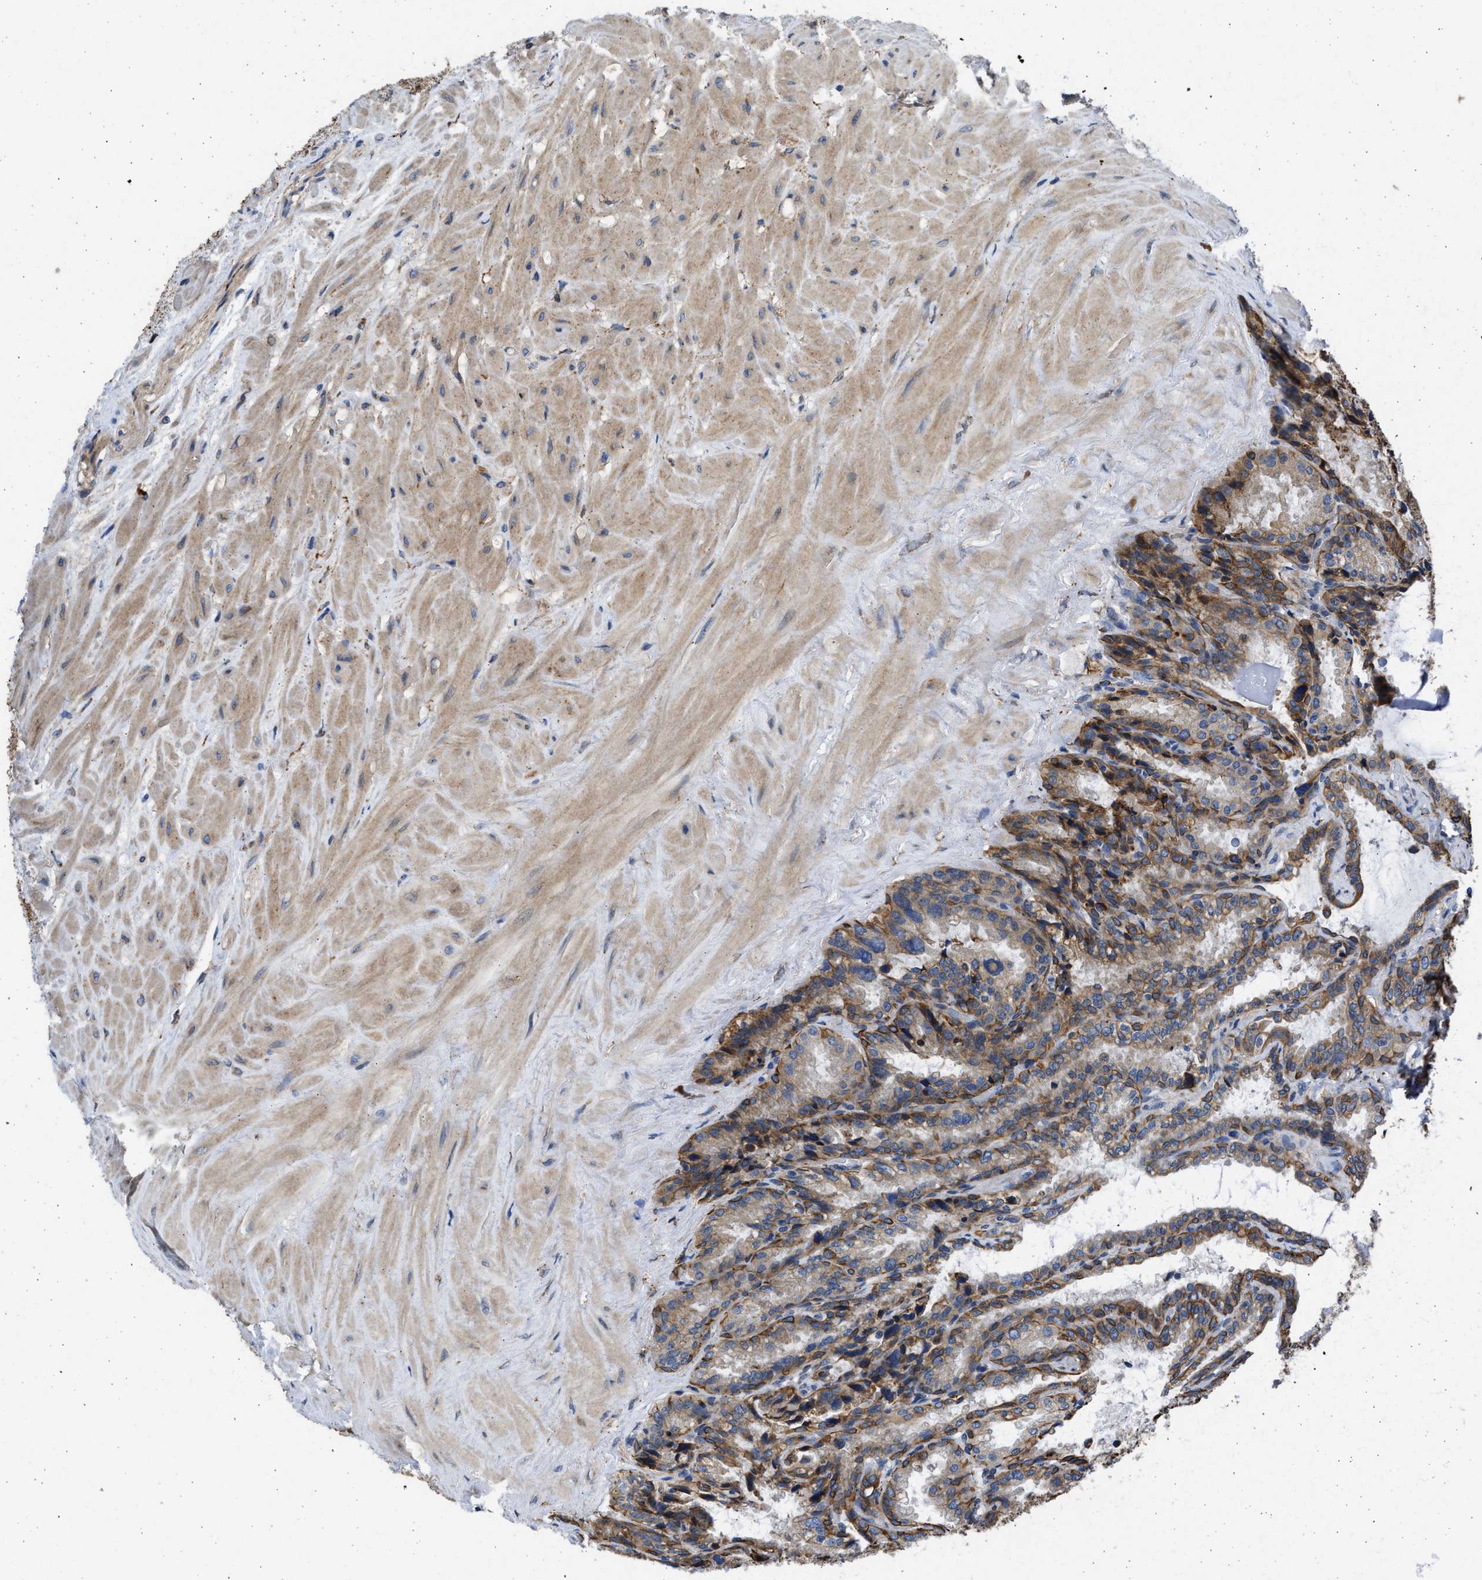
{"staining": {"intensity": "strong", "quantity": ">75%", "location": "cytoplasmic/membranous"}, "tissue": "seminal vesicle", "cell_type": "Glandular cells", "image_type": "normal", "snomed": [{"axis": "morphology", "description": "Normal tissue, NOS"}, {"axis": "topography", "description": "Seminal veicle"}], "caption": "Immunohistochemistry staining of unremarkable seminal vesicle, which demonstrates high levels of strong cytoplasmic/membranous staining in about >75% of glandular cells indicating strong cytoplasmic/membranous protein staining. The staining was performed using DAB (brown) for protein detection and nuclei were counterstained in hematoxylin (blue).", "gene": "PLD2", "patient": {"sex": "male", "age": 46}}